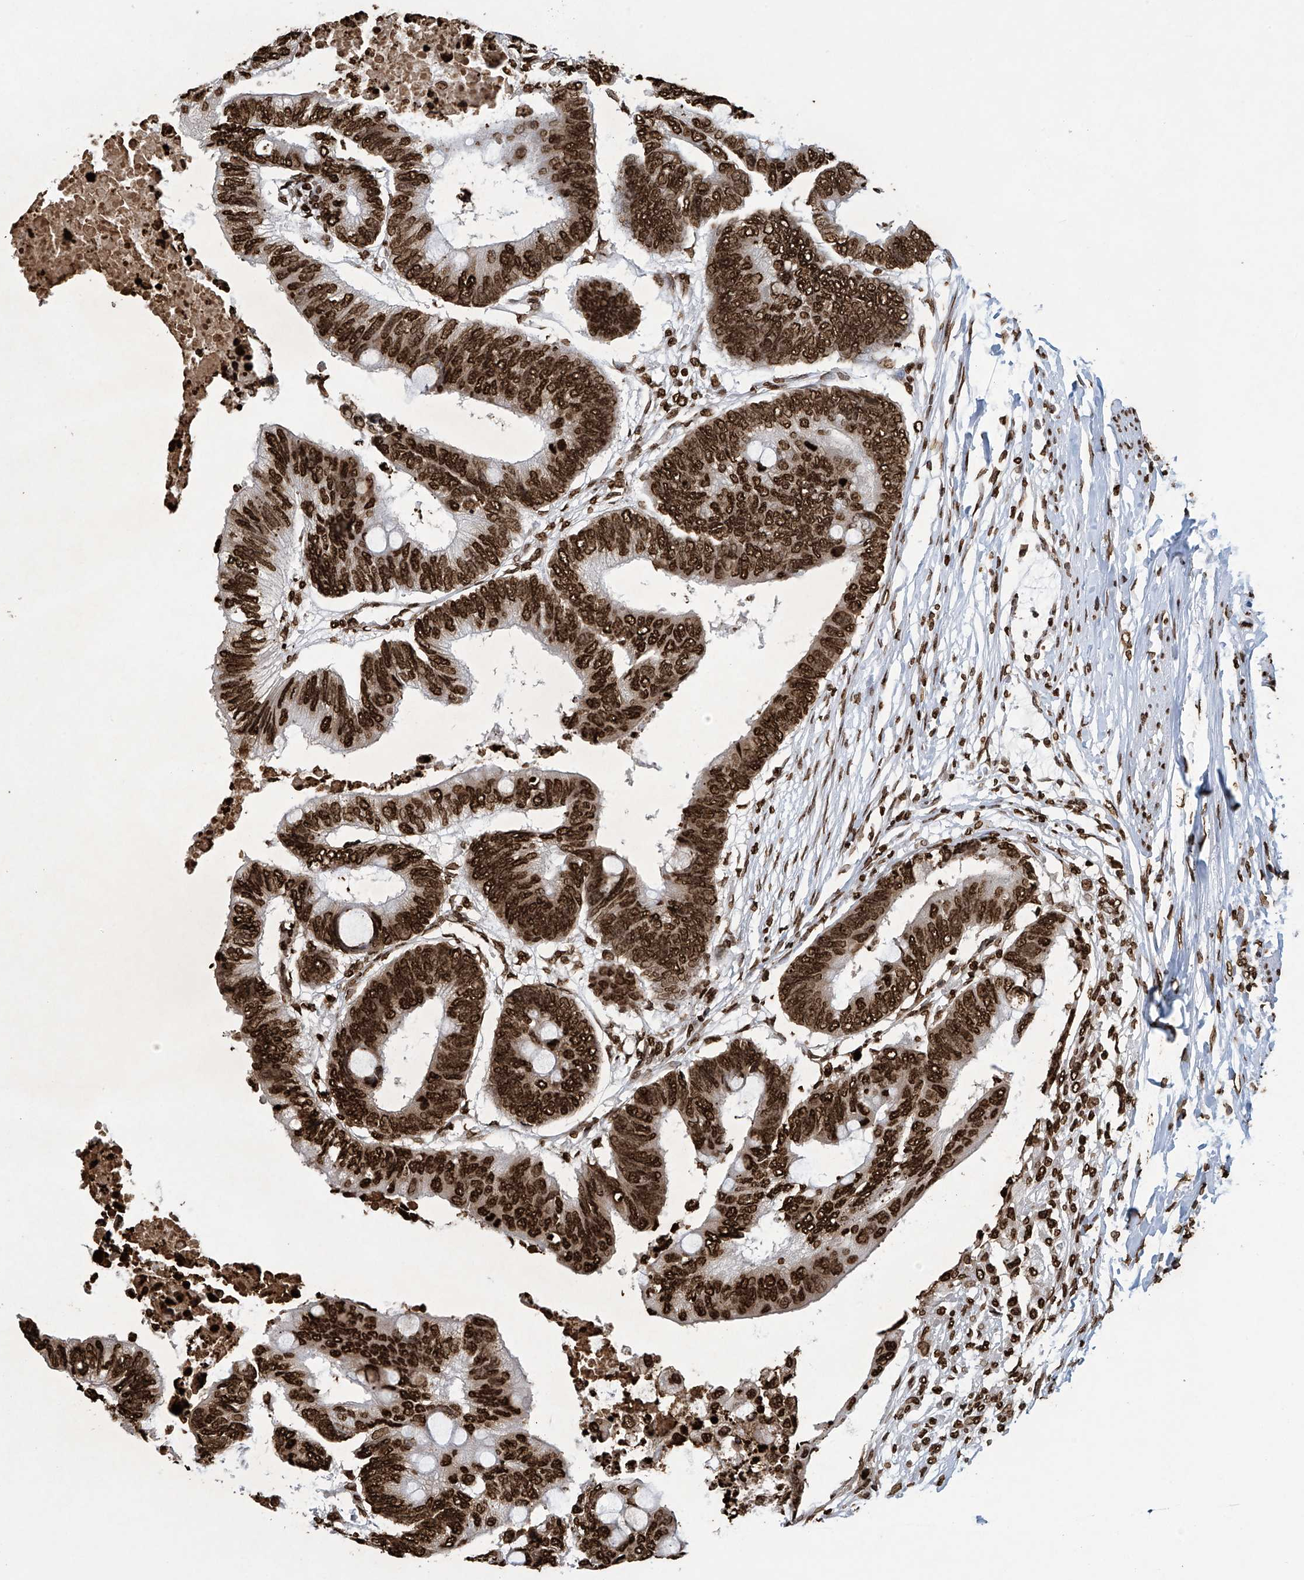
{"staining": {"intensity": "strong", "quantity": ">75%", "location": "nuclear"}, "tissue": "colorectal cancer", "cell_type": "Tumor cells", "image_type": "cancer", "snomed": [{"axis": "morphology", "description": "Normal tissue, NOS"}, {"axis": "morphology", "description": "Adenocarcinoma, NOS"}, {"axis": "topography", "description": "Rectum"}, {"axis": "topography", "description": "Peripheral nerve tissue"}], "caption": "The immunohistochemical stain labels strong nuclear expression in tumor cells of colorectal cancer (adenocarcinoma) tissue.", "gene": "H3-3A", "patient": {"sex": "male", "age": 92}}